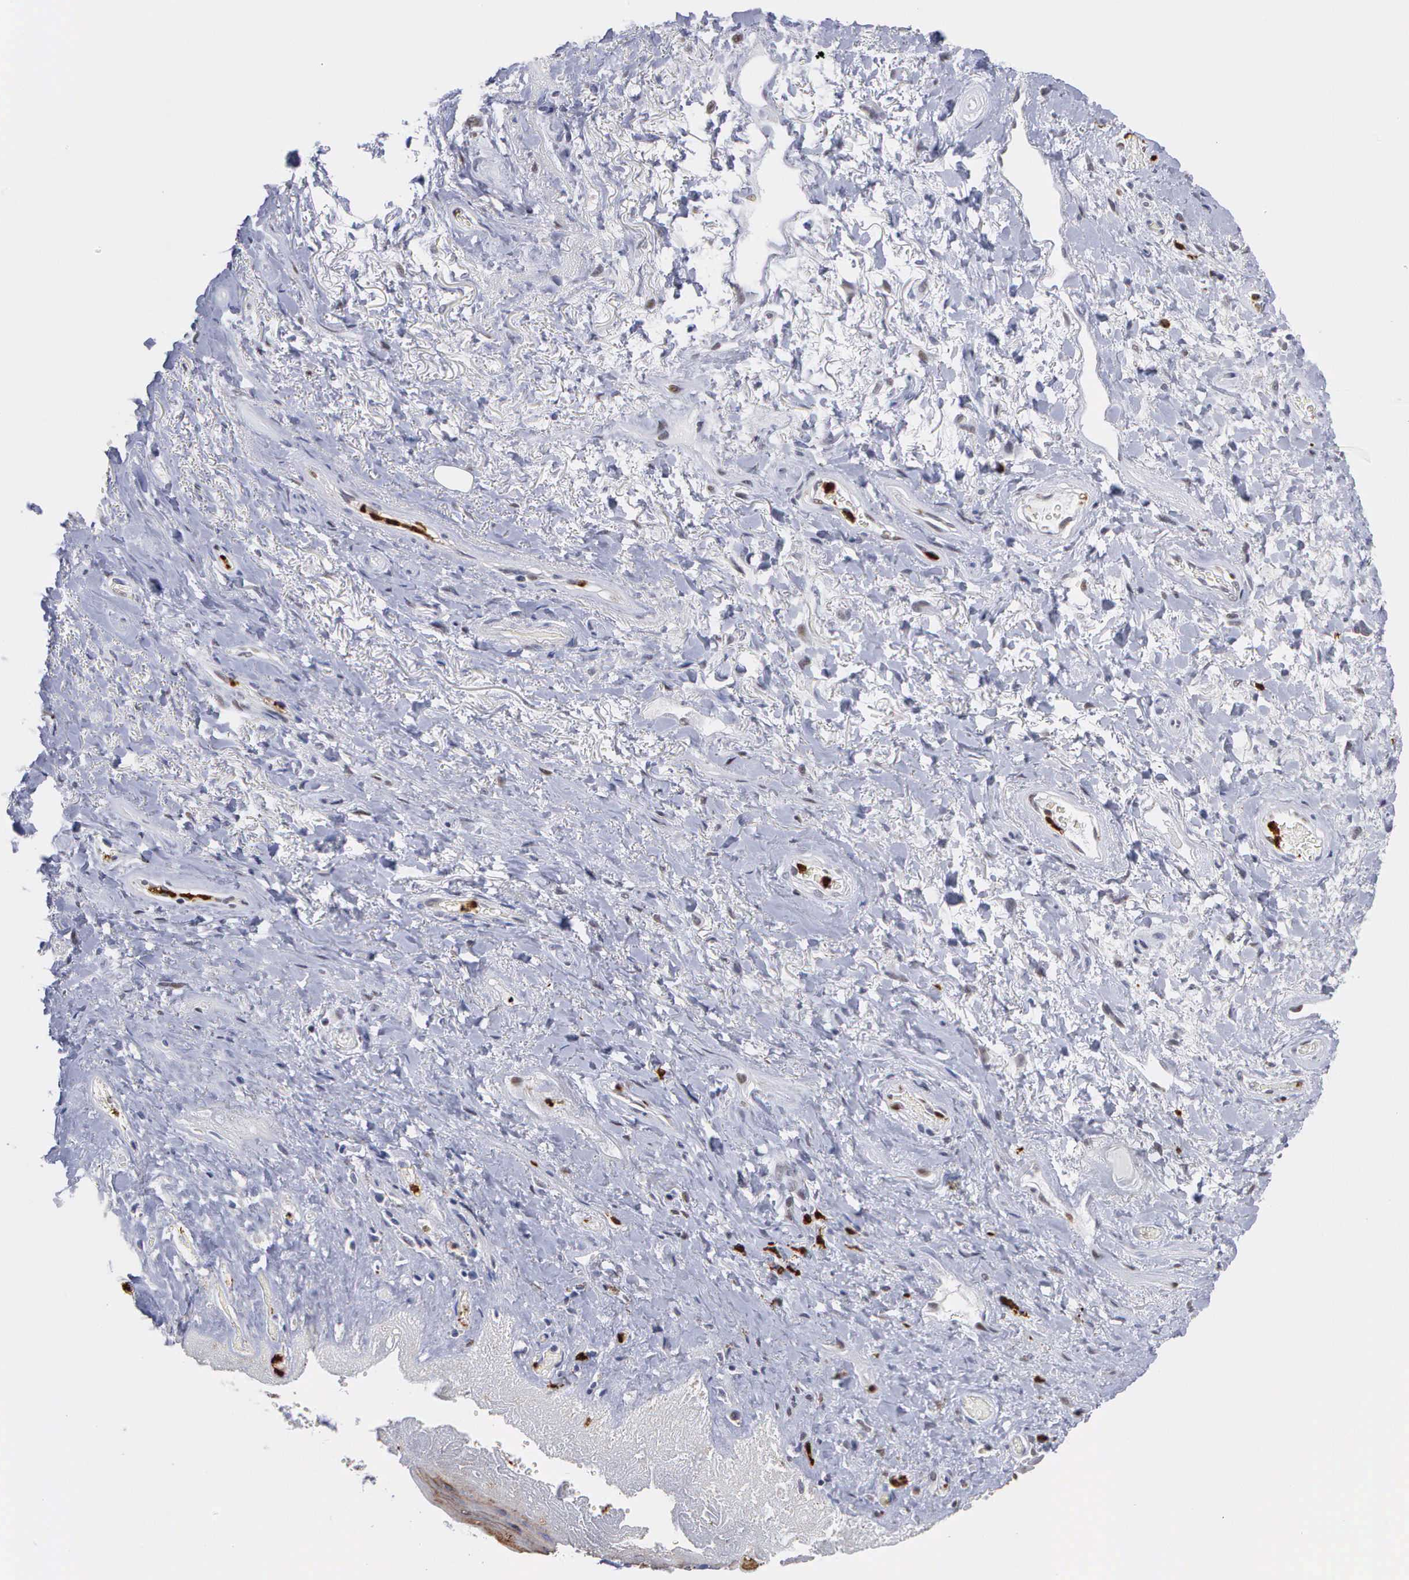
{"staining": {"intensity": "weak", "quantity": "<25%", "location": "cytoplasmic/membranous"}, "tissue": "skin", "cell_type": "Epidermal cells", "image_type": "normal", "snomed": [{"axis": "morphology", "description": "Normal tissue, NOS"}, {"axis": "topography", "description": "Anal"}], "caption": "The histopathology image exhibits no staining of epidermal cells in benign skin.", "gene": "SPIN3", "patient": {"sex": "male", "age": 78}}